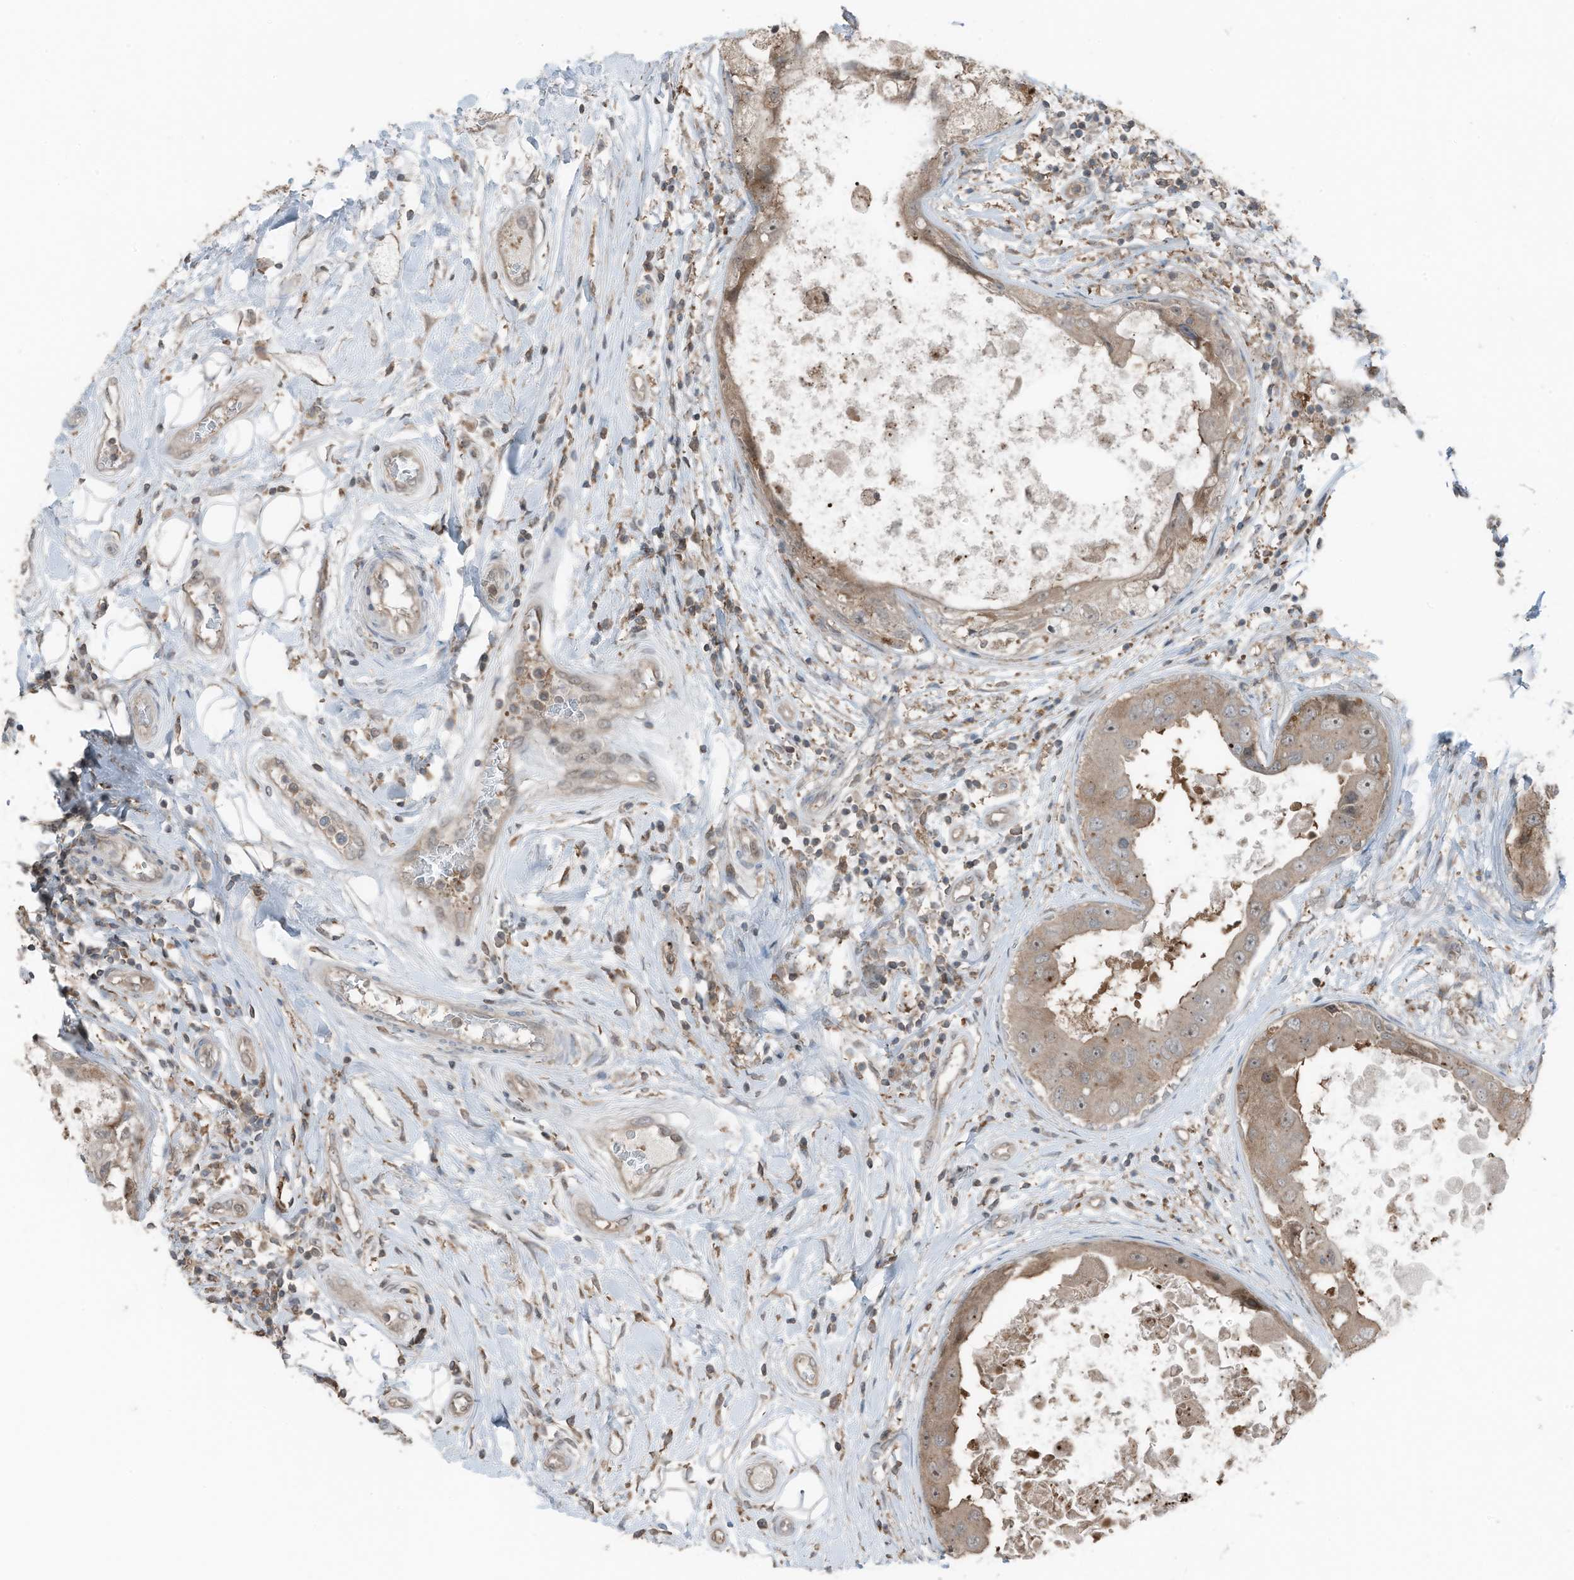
{"staining": {"intensity": "weak", "quantity": ">75%", "location": "cytoplasmic/membranous"}, "tissue": "breast cancer", "cell_type": "Tumor cells", "image_type": "cancer", "snomed": [{"axis": "morphology", "description": "Duct carcinoma"}, {"axis": "topography", "description": "Breast"}], "caption": "The histopathology image reveals a brown stain indicating the presence of a protein in the cytoplasmic/membranous of tumor cells in breast cancer. (Brightfield microscopy of DAB IHC at high magnification).", "gene": "TXNDC9", "patient": {"sex": "female", "age": 27}}